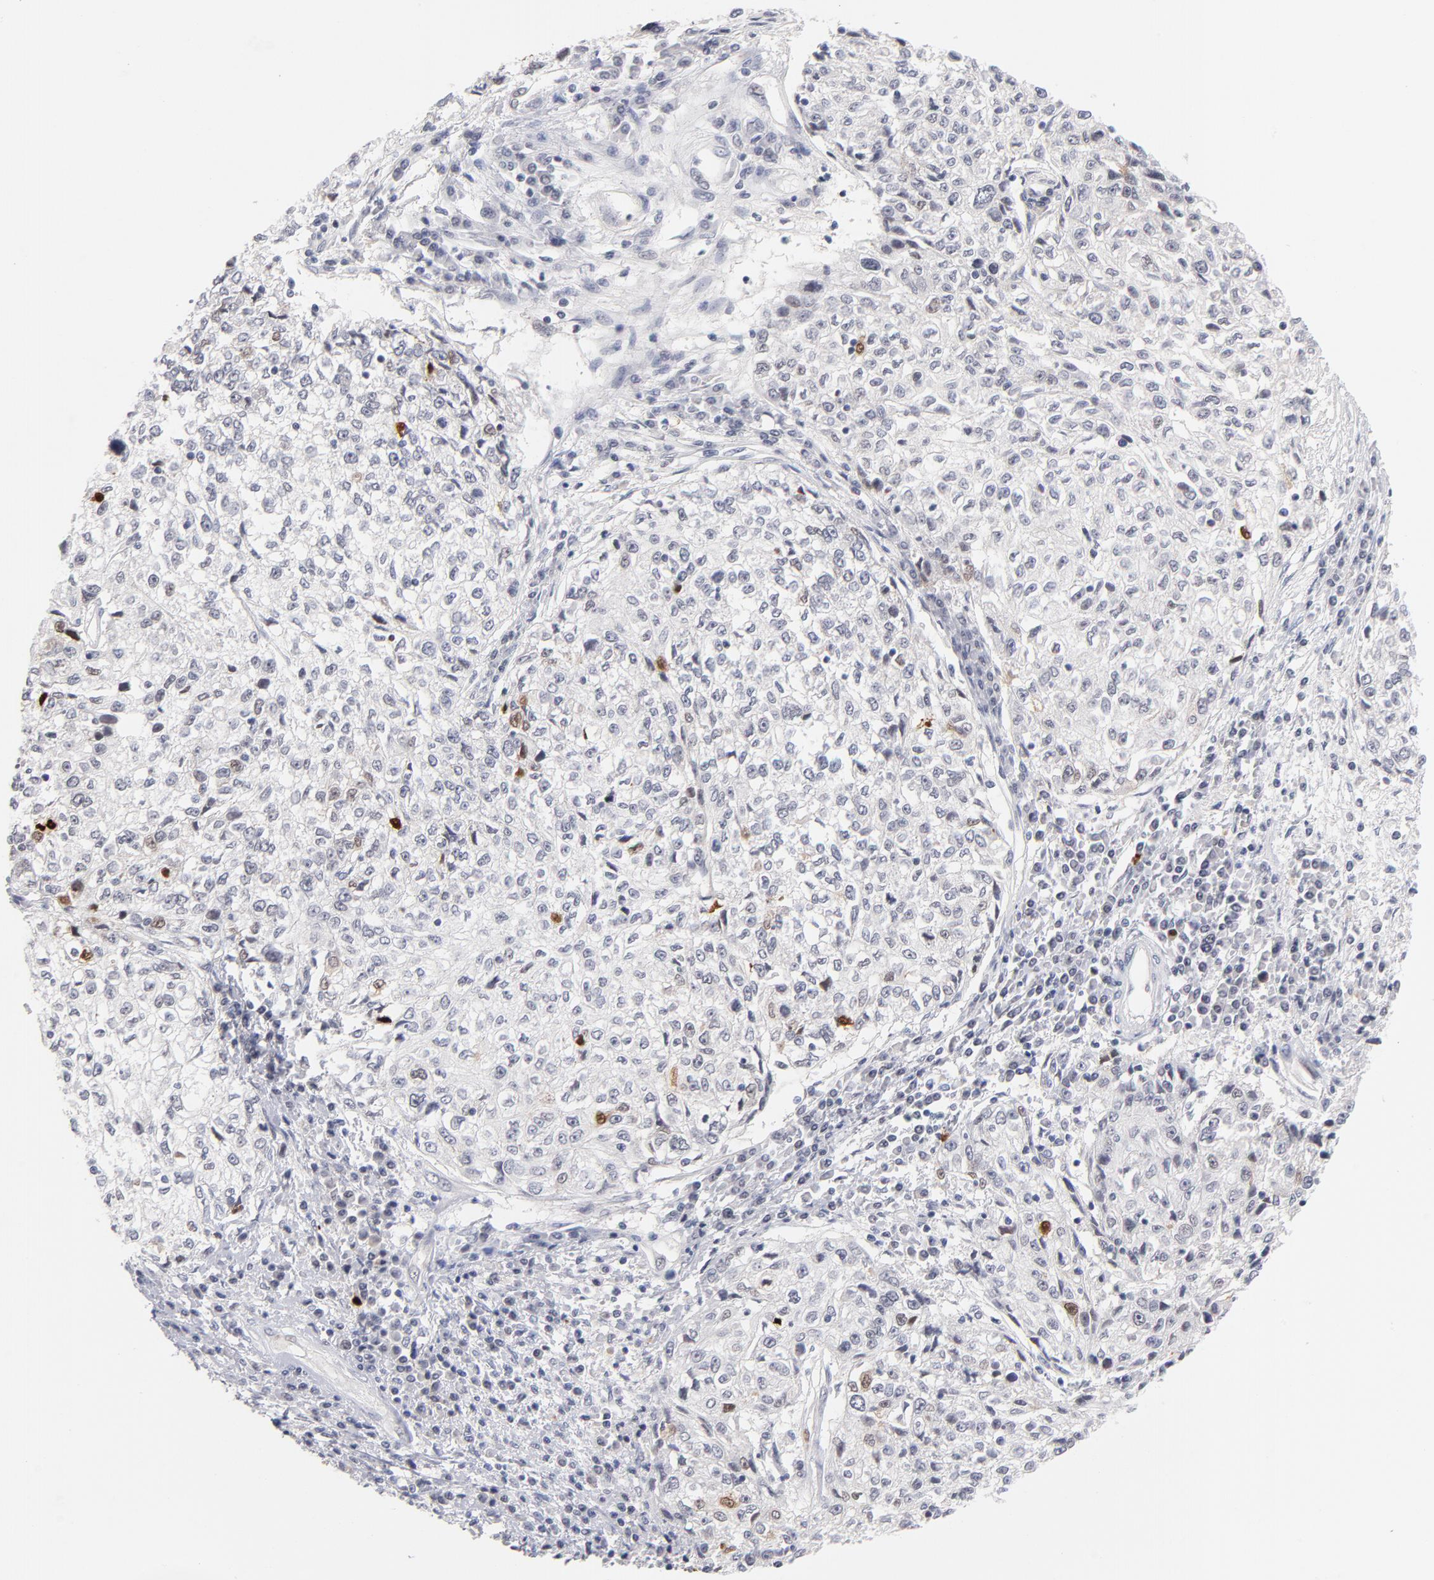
{"staining": {"intensity": "moderate", "quantity": "<25%", "location": "nuclear"}, "tissue": "cervical cancer", "cell_type": "Tumor cells", "image_type": "cancer", "snomed": [{"axis": "morphology", "description": "Squamous cell carcinoma, NOS"}, {"axis": "topography", "description": "Cervix"}], "caption": "Moderate nuclear protein positivity is seen in about <25% of tumor cells in squamous cell carcinoma (cervical).", "gene": "PARP1", "patient": {"sex": "female", "age": 57}}